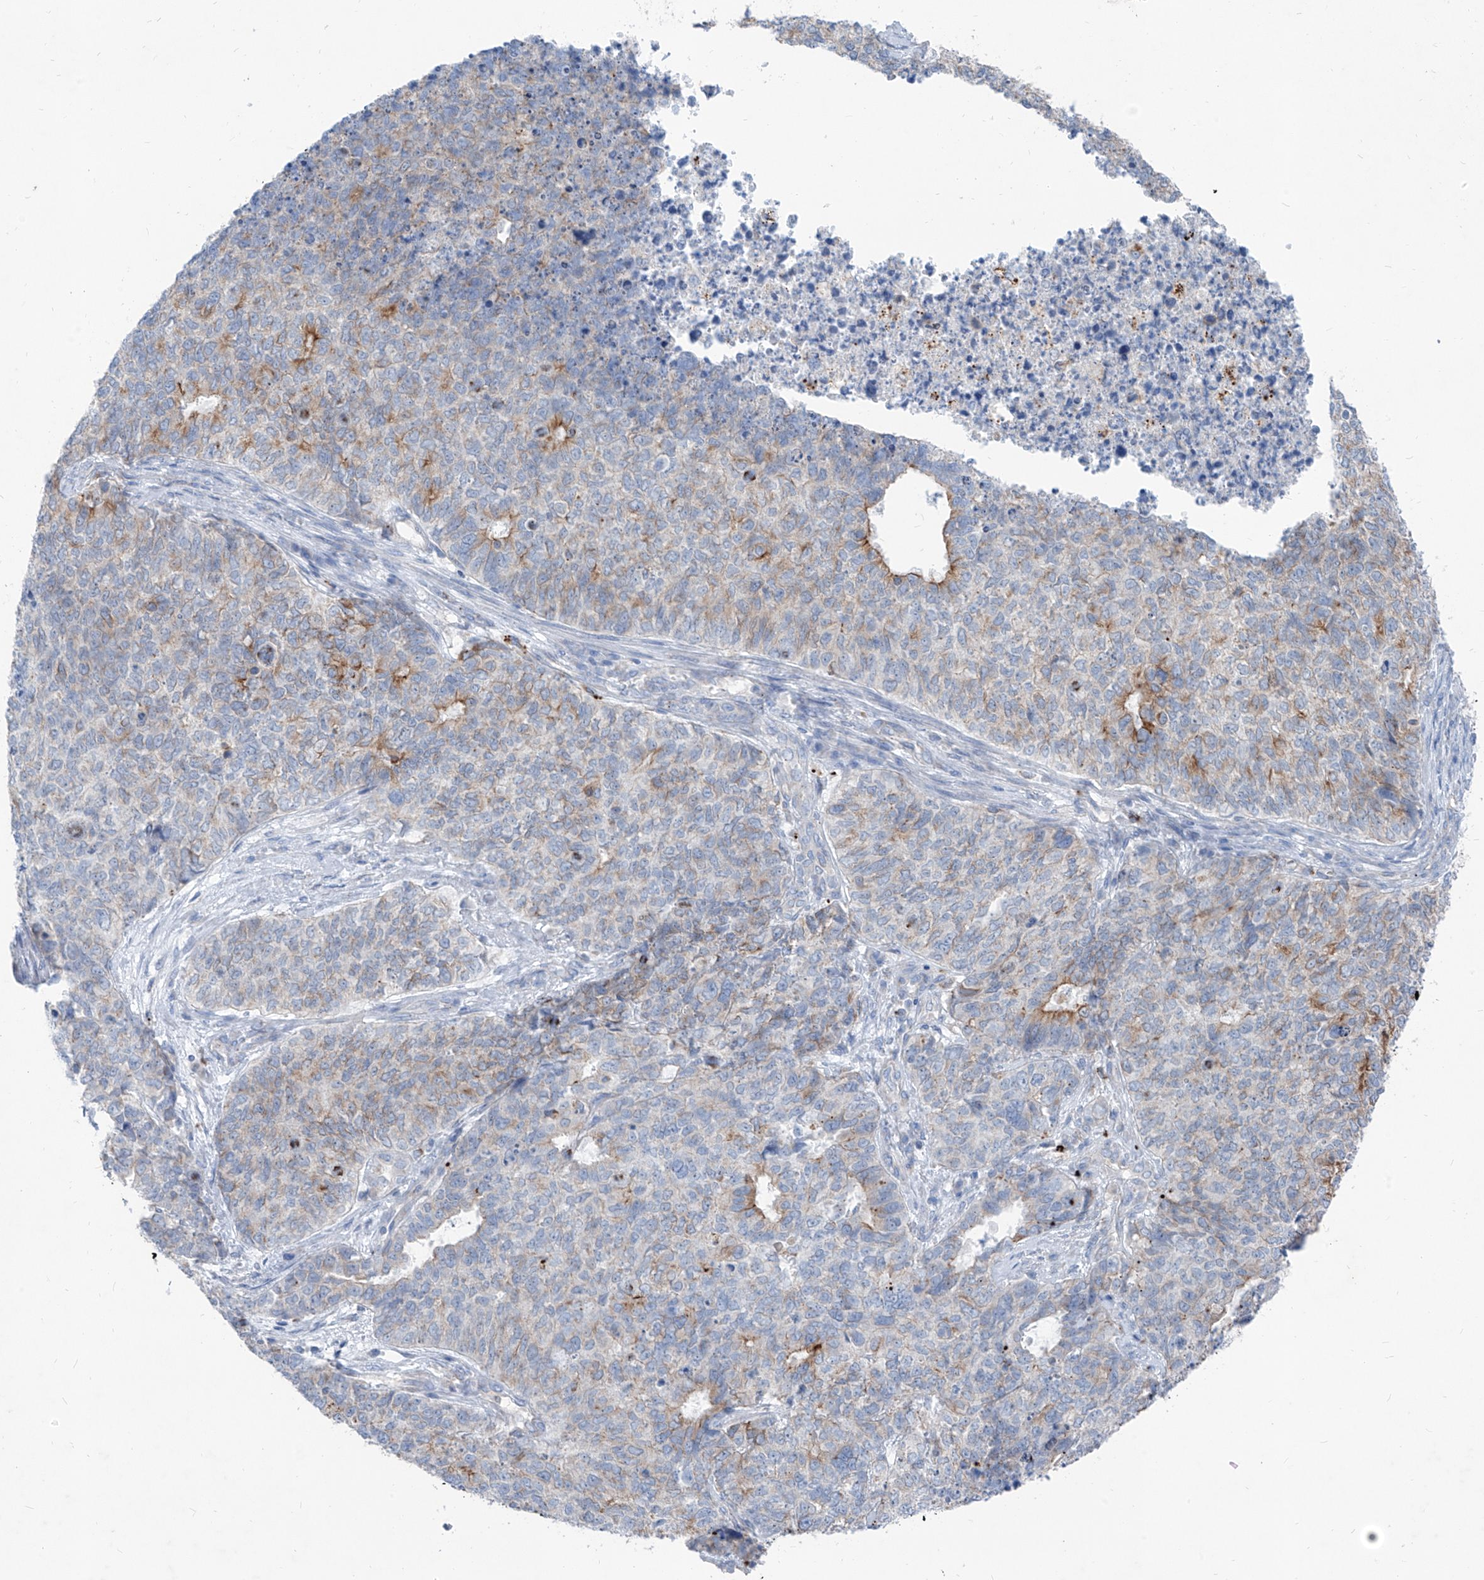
{"staining": {"intensity": "moderate", "quantity": "<25%", "location": "cytoplasmic/membranous"}, "tissue": "cervical cancer", "cell_type": "Tumor cells", "image_type": "cancer", "snomed": [{"axis": "morphology", "description": "Squamous cell carcinoma, NOS"}, {"axis": "topography", "description": "Cervix"}], "caption": "Immunohistochemistry (IHC) histopathology image of neoplastic tissue: human cervical cancer (squamous cell carcinoma) stained using IHC demonstrates low levels of moderate protein expression localized specifically in the cytoplasmic/membranous of tumor cells, appearing as a cytoplasmic/membranous brown color.", "gene": "GPR137C", "patient": {"sex": "female", "age": 63}}